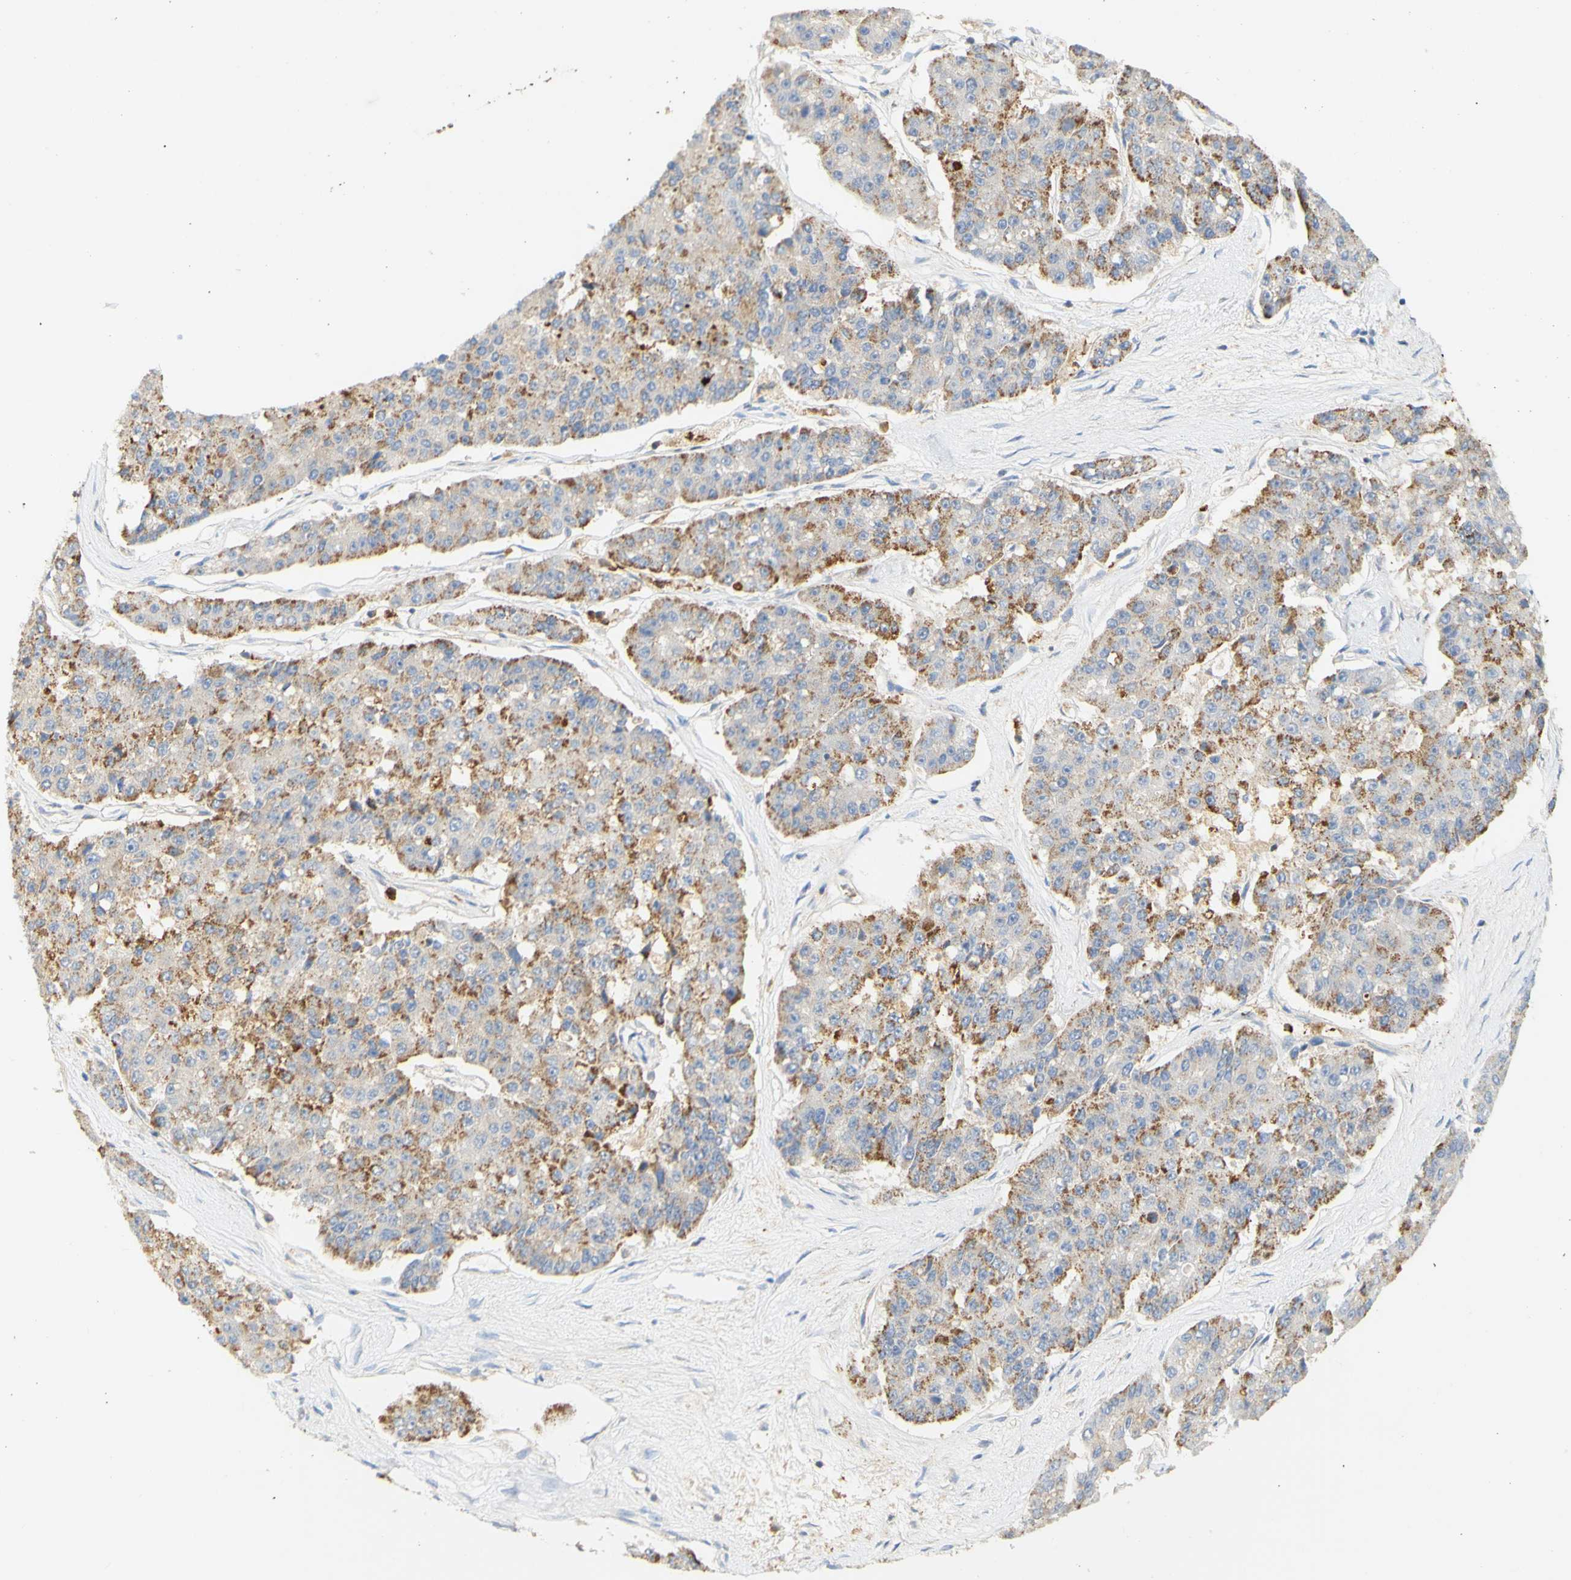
{"staining": {"intensity": "moderate", "quantity": ">75%", "location": "cytoplasmic/membranous"}, "tissue": "pancreatic cancer", "cell_type": "Tumor cells", "image_type": "cancer", "snomed": [{"axis": "morphology", "description": "Adenocarcinoma, NOS"}, {"axis": "topography", "description": "Pancreas"}], "caption": "Tumor cells display moderate cytoplasmic/membranous expression in approximately >75% of cells in pancreatic adenocarcinoma. Nuclei are stained in blue.", "gene": "PCDH7", "patient": {"sex": "male", "age": 50}}